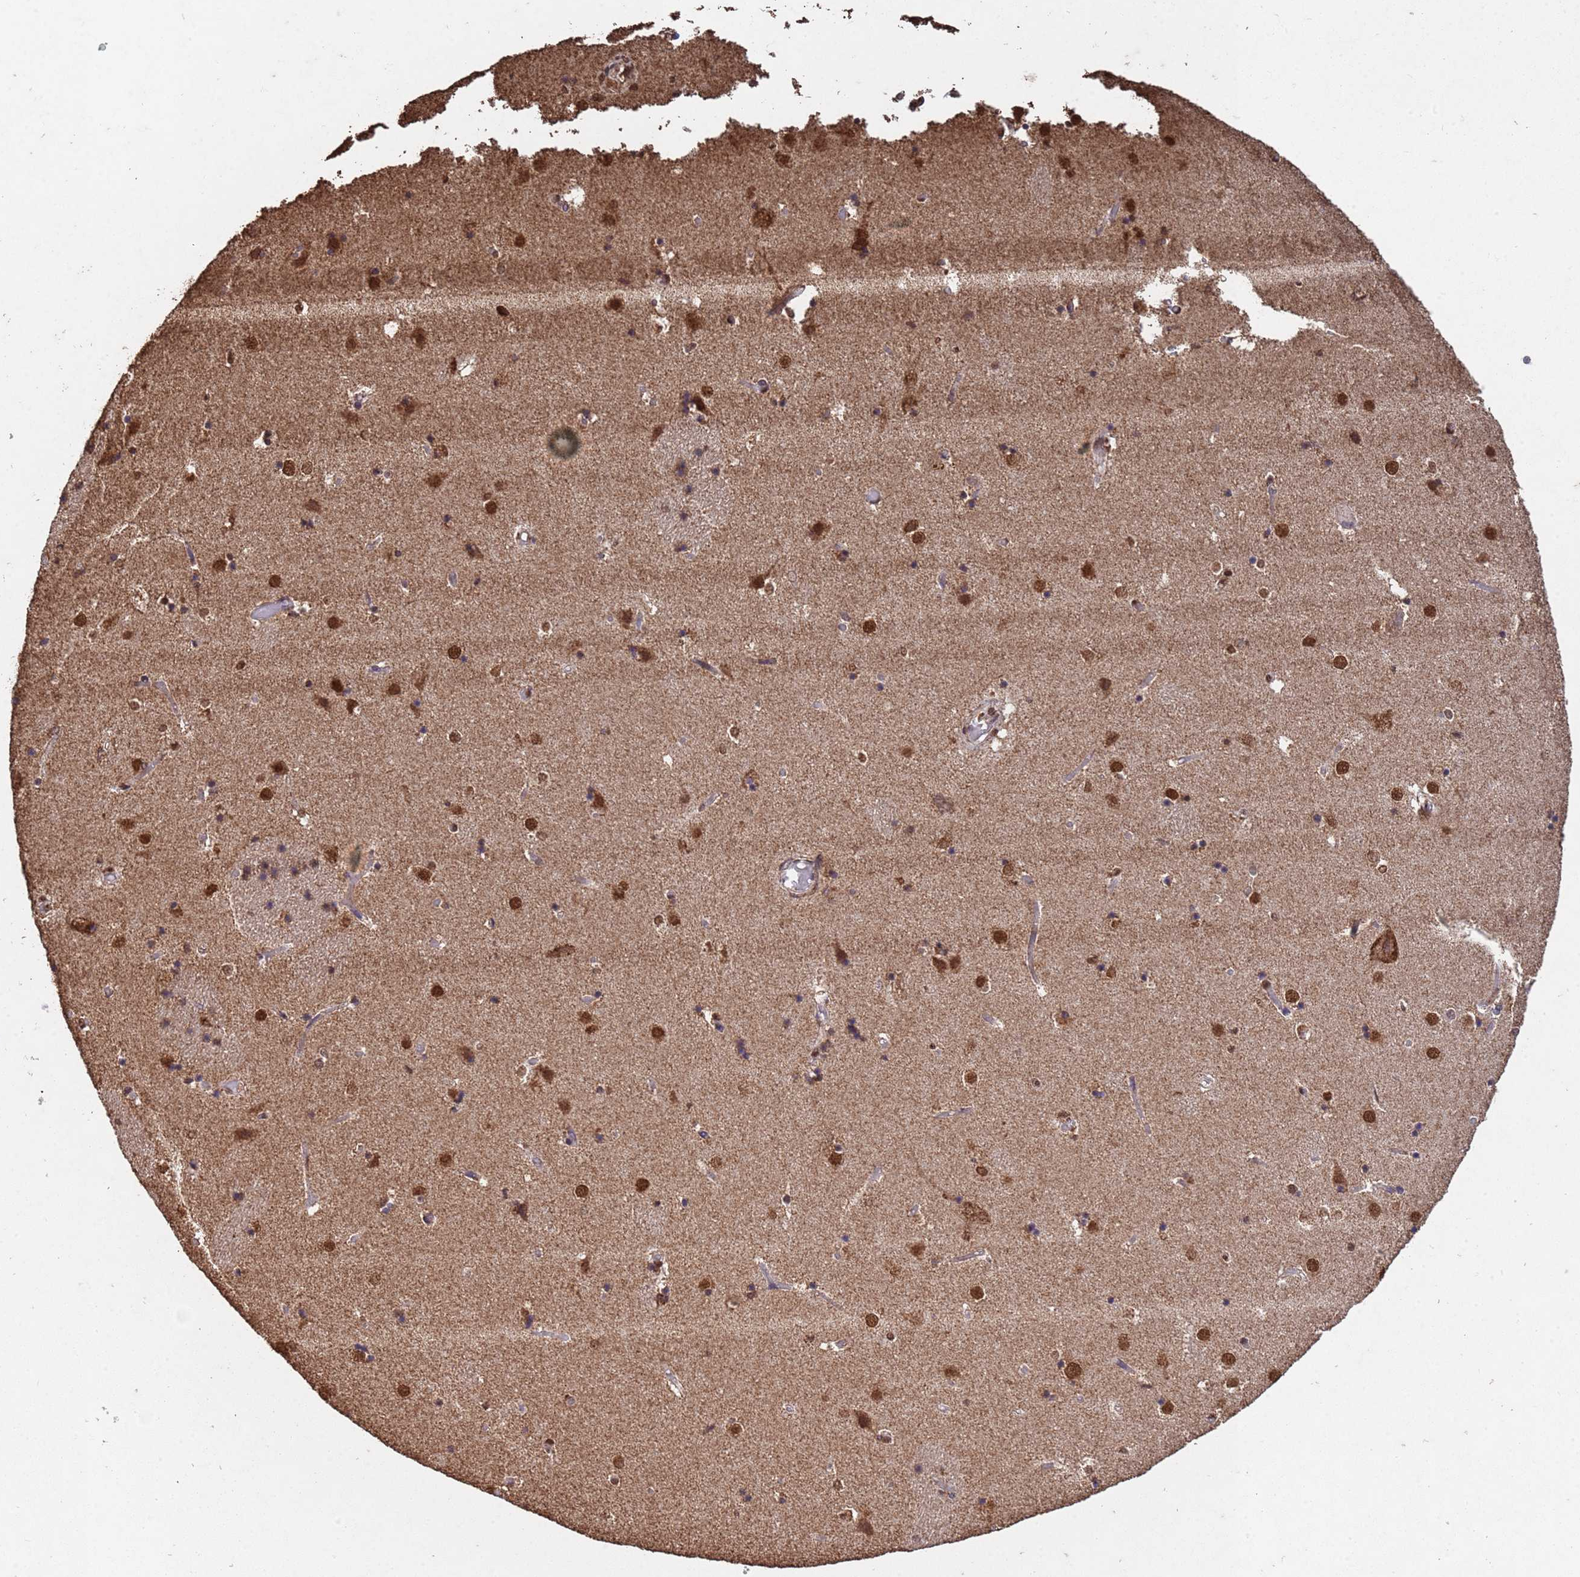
{"staining": {"intensity": "moderate", "quantity": ">75%", "location": "nuclear"}, "tissue": "caudate", "cell_type": "Glial cells", "image_type": "normal", "snomed": [{"axis": "morphology", "description": "Normal tissue, NOS"}, {"axis": "topography", "description": "Lateral ventricle wall"}], "caption": "Glial cells reveal medium levels of moderate nuclear expression in approximately >75% of cells in unremarkable caudate. (Brightfield microscopy of DAB IHC at high magnification).", "gene": "HDAC10", "patient": {"sex": "female", "age": 52}}